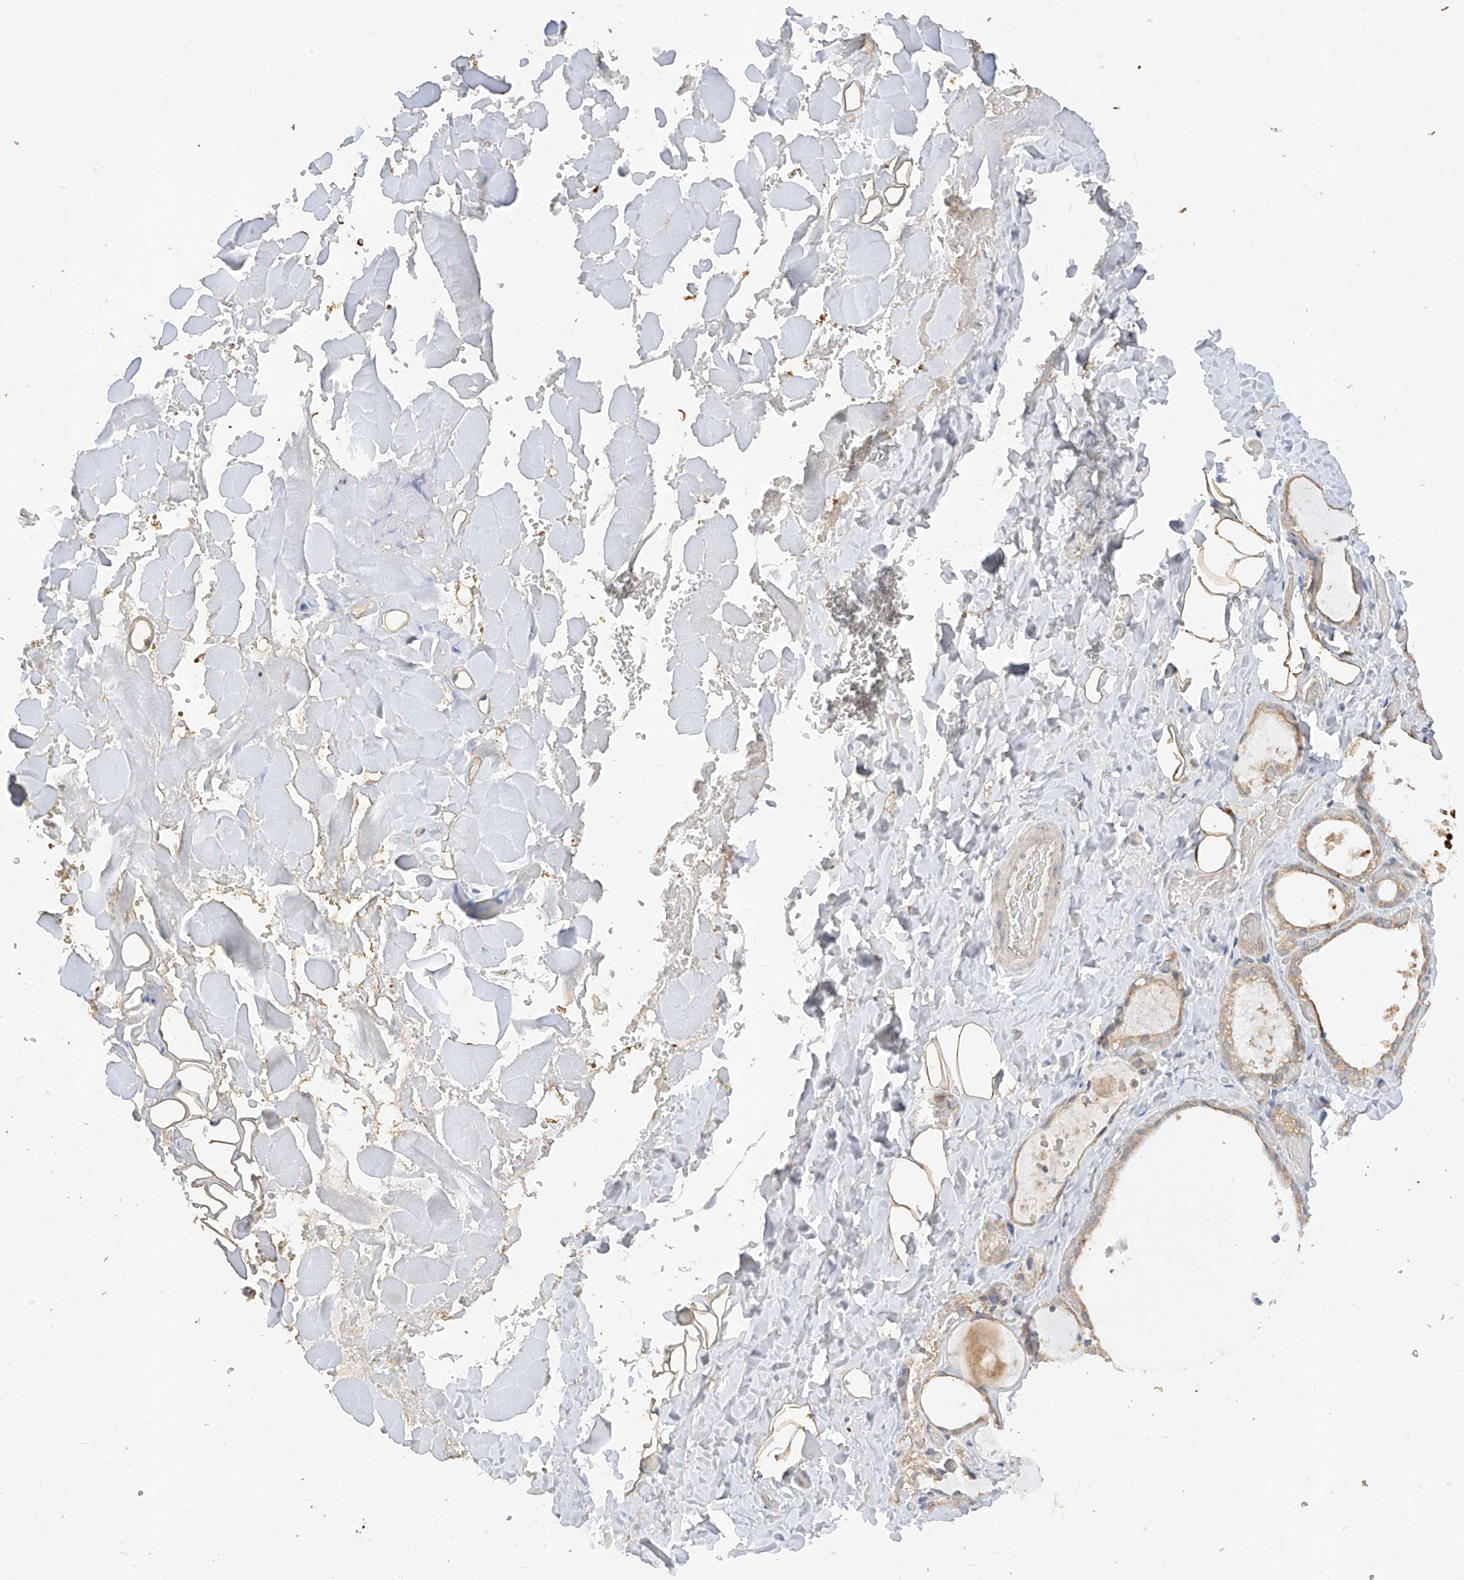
{"staining": {"intensity": "weak", "quantity": ">75%", "location": "cytoplasmic/membranous"}, "tissue": "thyroid gland", "cell_type": "Glandular cells", "image_type": "normal", "snomed": [{"axis": "morphology", "description": "Normal tissue, NOS"}, {"axis": "topography", "description": "Thyroid gland"}], "caption": "Immunohistochemistry (IHC) photomicrograph of benign thyroid gland: human thyroid gland stained using IHC displays low levels of weak protein expression localized specifically in the cytoplasmic/membranous of glandular cells, appearing as a cytoplasmic/membranous brown color.", "gene": "MTUS2", "patient": {"sex": "female", "age": 44}}